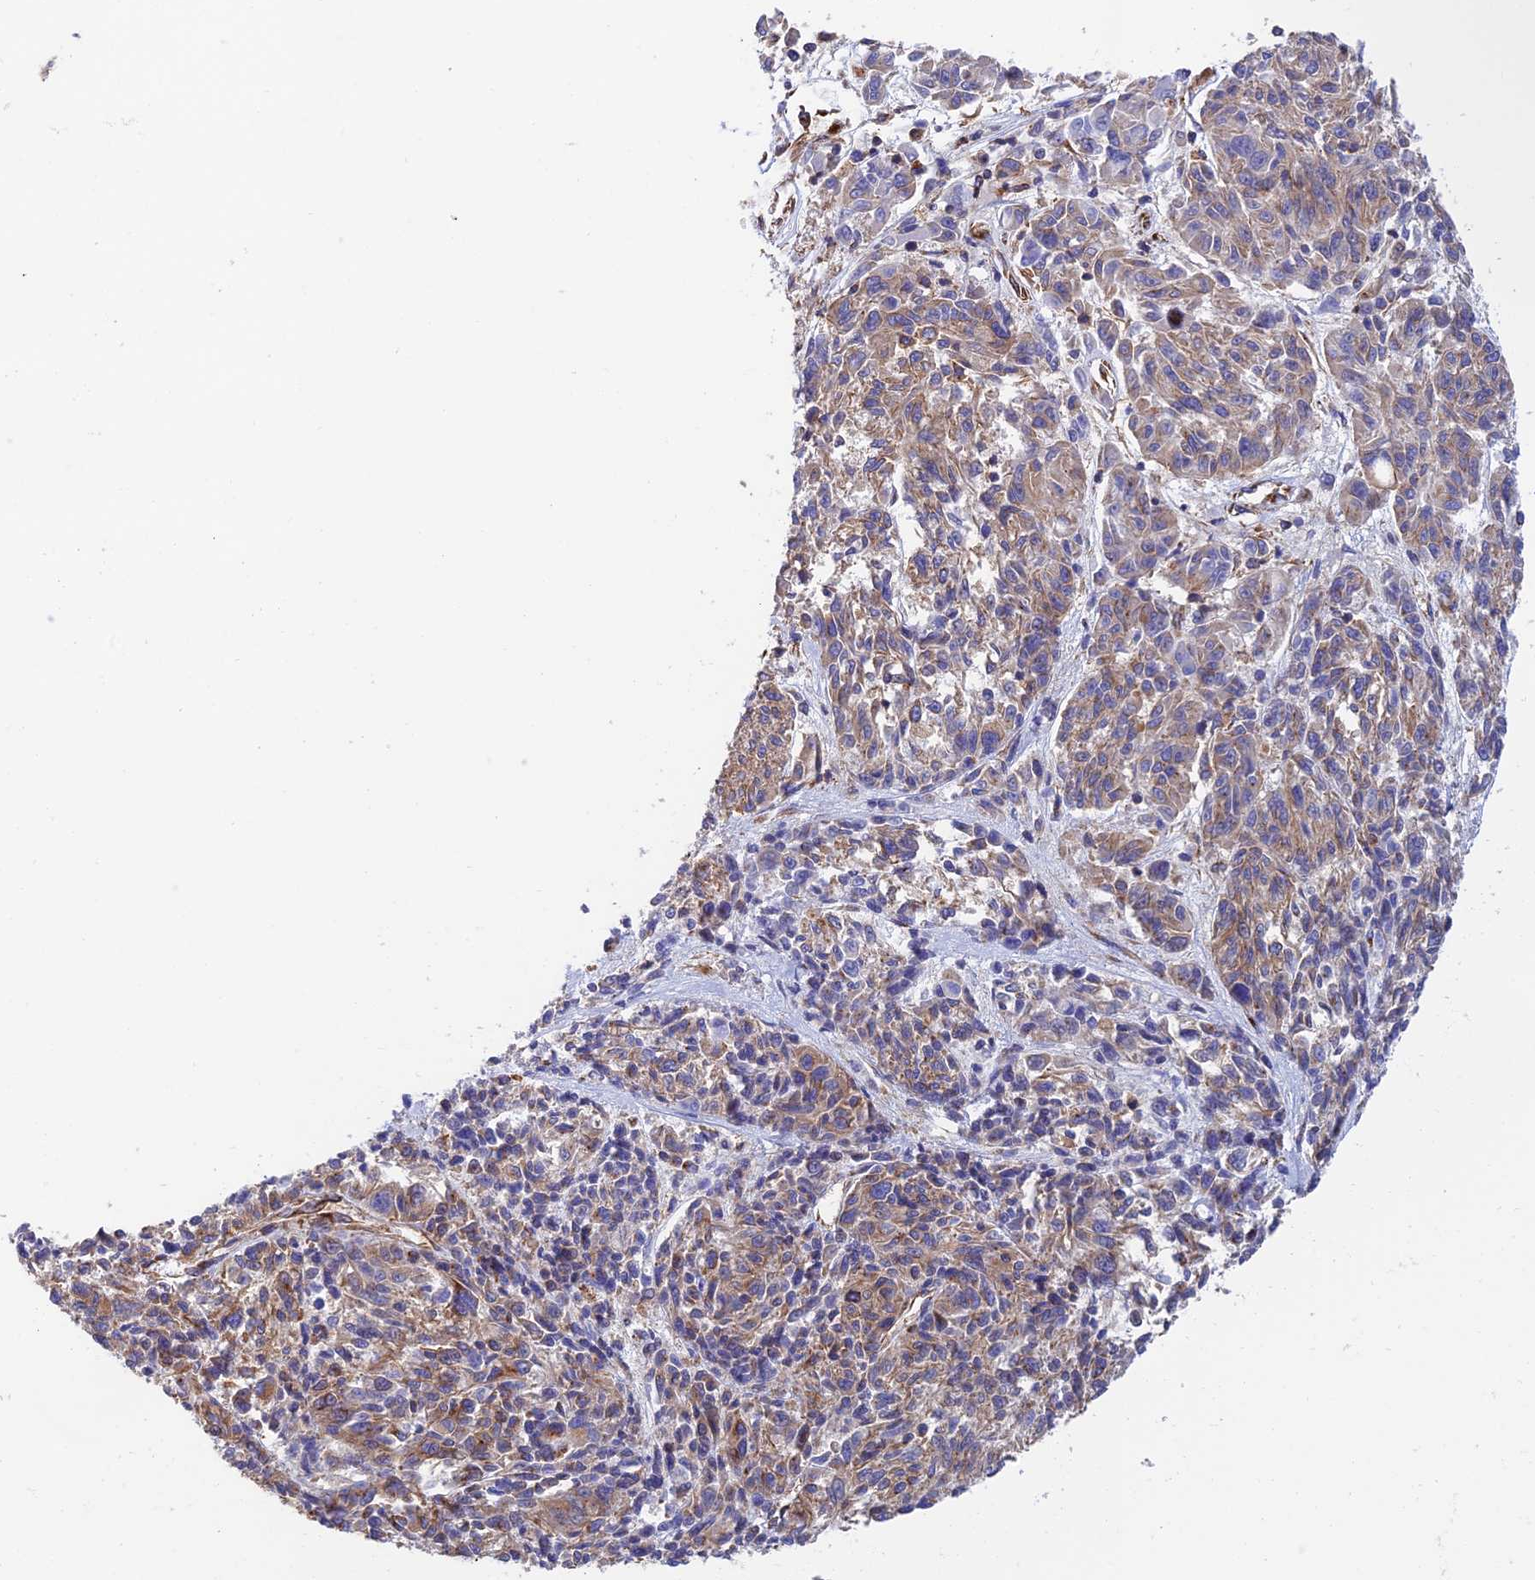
{"staining": {"intensity": "weak", "quantity": ">75%", "location": "cytoplasmic/membranous"}, "tissue": "melanoma", "cell_type": "Tumor cells", "image_type": "cancer", "snomed": [{"axis": "morphology", "description": "Malignant melanoma, NOS"}, {"axis": "topography", "description": "Skin"}], "caption": "Malignant melanoma stained with DAB immunohistochemistry (IHC) shows low levels of weak cytoplasmic/membranous positivity in approximately >75% of tumor cells.", "gene": "DCTN2", "patient": {"sex": "male", "age": 53}}